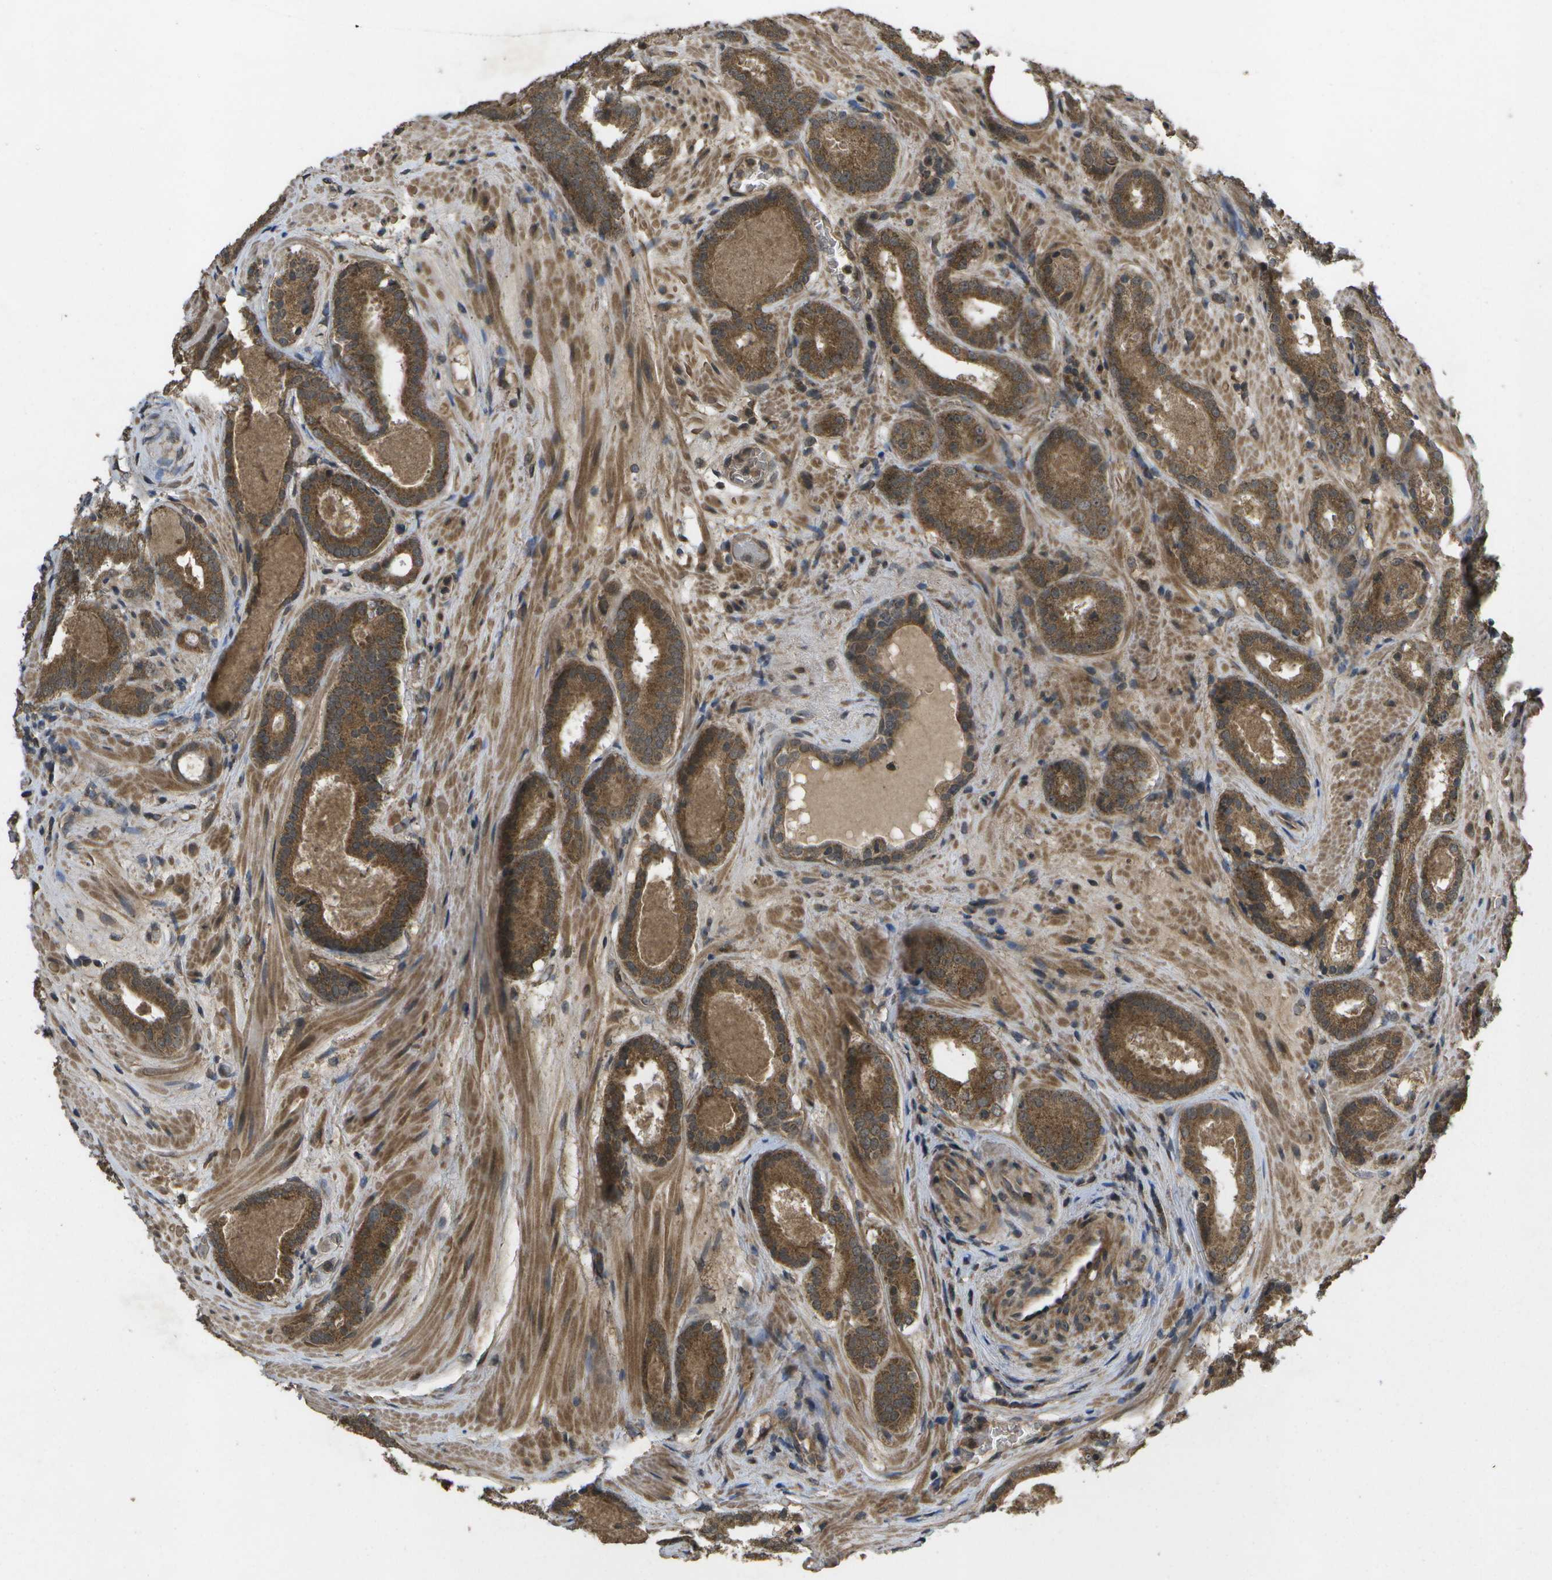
{"staining": {"intensity": "strong", "quantity": ">75%", "location": "cytoplasmic/membranous"}, "tissue": "prostate cancer", "cell_type": "Tumor cells", "image_type": "cancer", "snomed": [{"axis": "morphology", "description": "Adenocarcinoma, Low grade"}, {"axis": "topography", "description": "Prostate"}], "caption": "Prostate adenocarcinoma (low-grade) was stained to show a protein in brown. There is high levels of strong cytoplasmic/membranous expression in about >75% of tumor cells.", "gene": "ALAS1", "patient": {"sex": "male", "age": 69}}